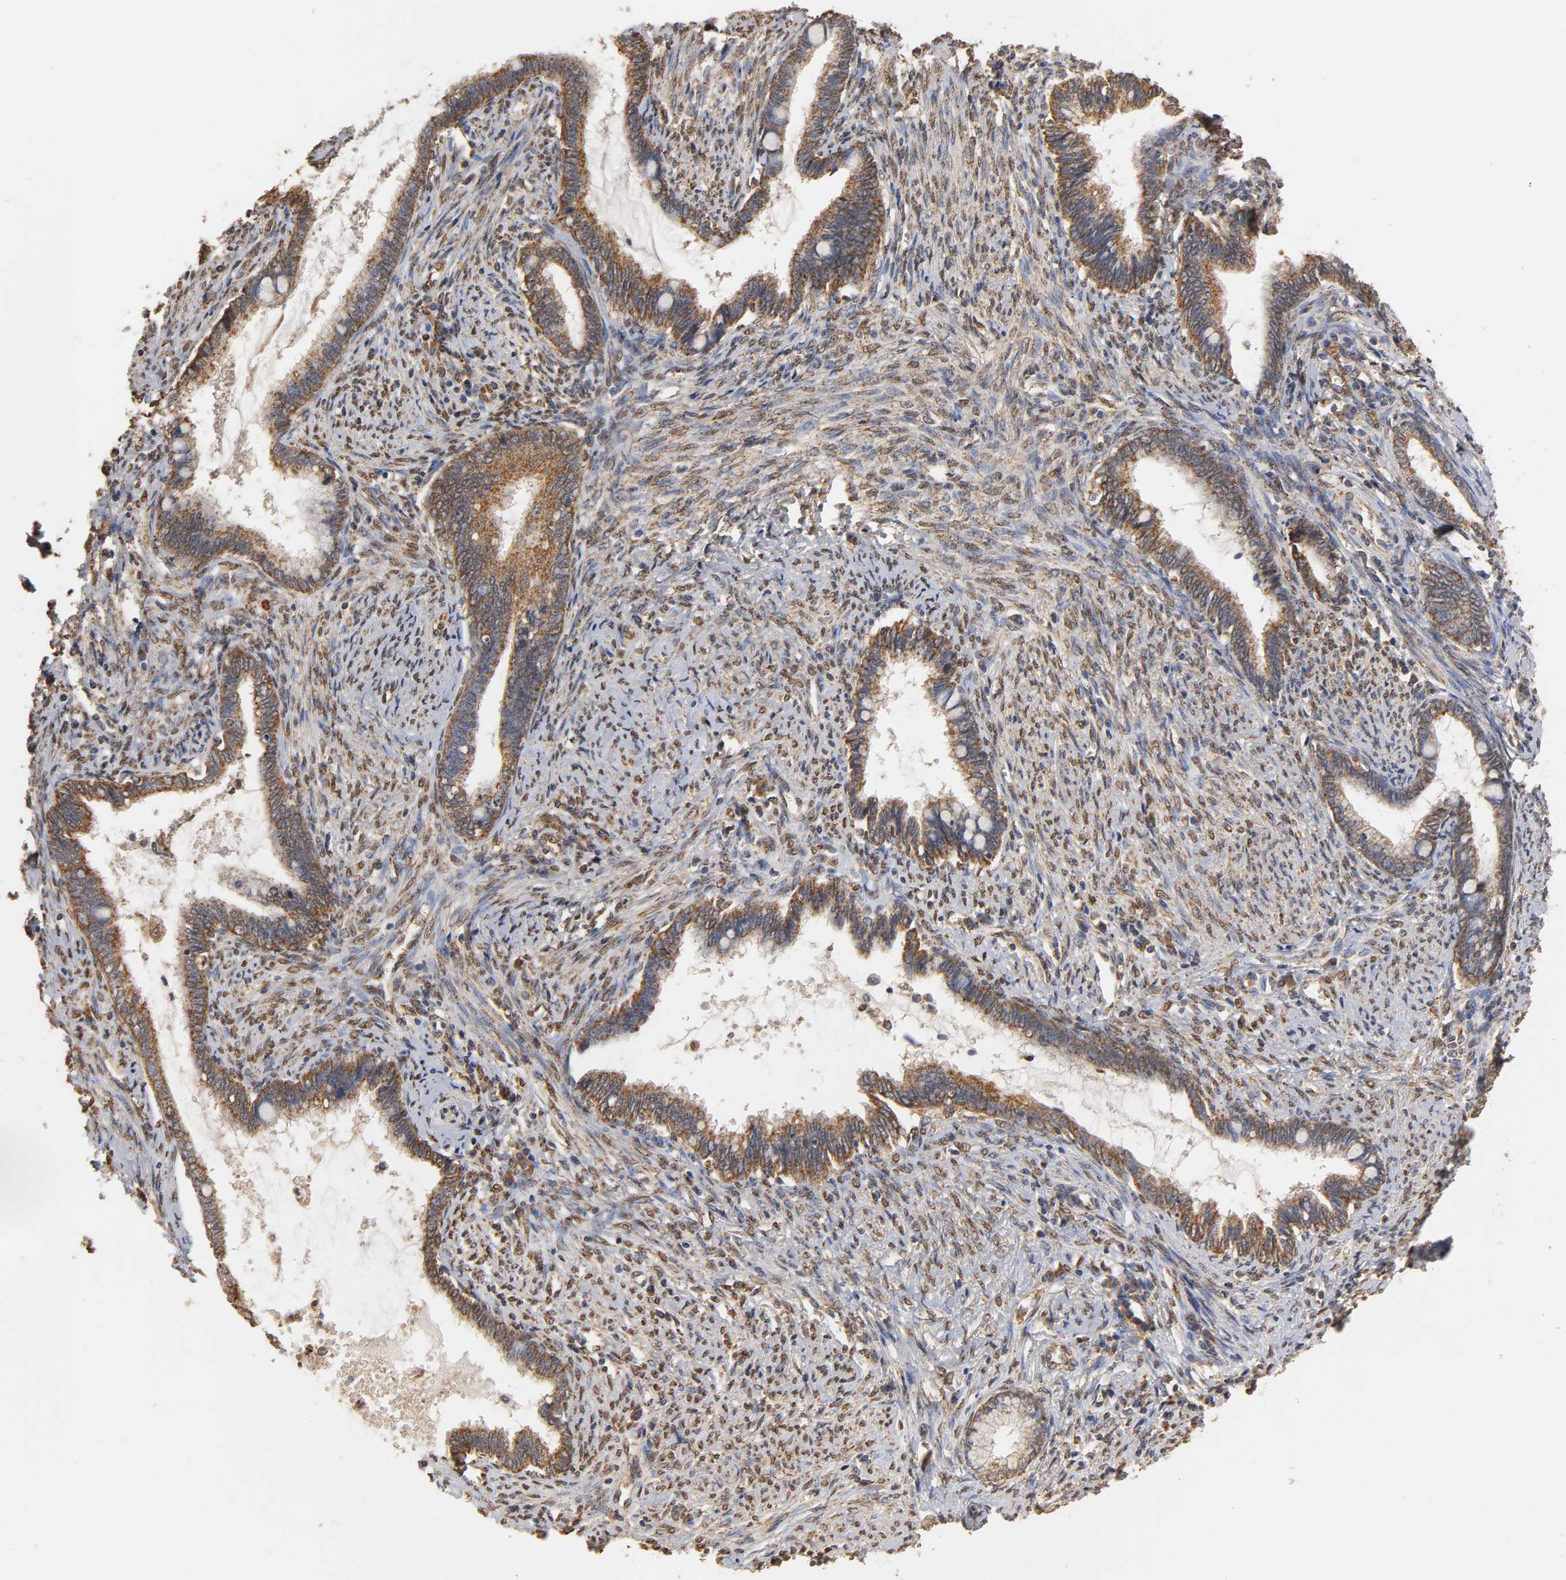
{"staining": {"intensity": "strong", "quantity": ">75%", "location": "cytoplasmic/membranous"}, "tissue": "cervical cancer", "cell_type": "Tumor cells", "image_type": "cancer", "snomed": [{"axis": "morphology", "description": "Adenocarcinoma, NOS"}, {"axis": "topography", "description": "Cervix"}], "caption": "Cervical adenocarcinoma stained with IHC exhibits strong cytoplasmic/membranous expression in about >75% of tumor cells. Ihc stains the protein of interest in brown and the nuclei are stained blue.", "gene": "PKN1", "patient": {"sex": "female", "age": 44}}